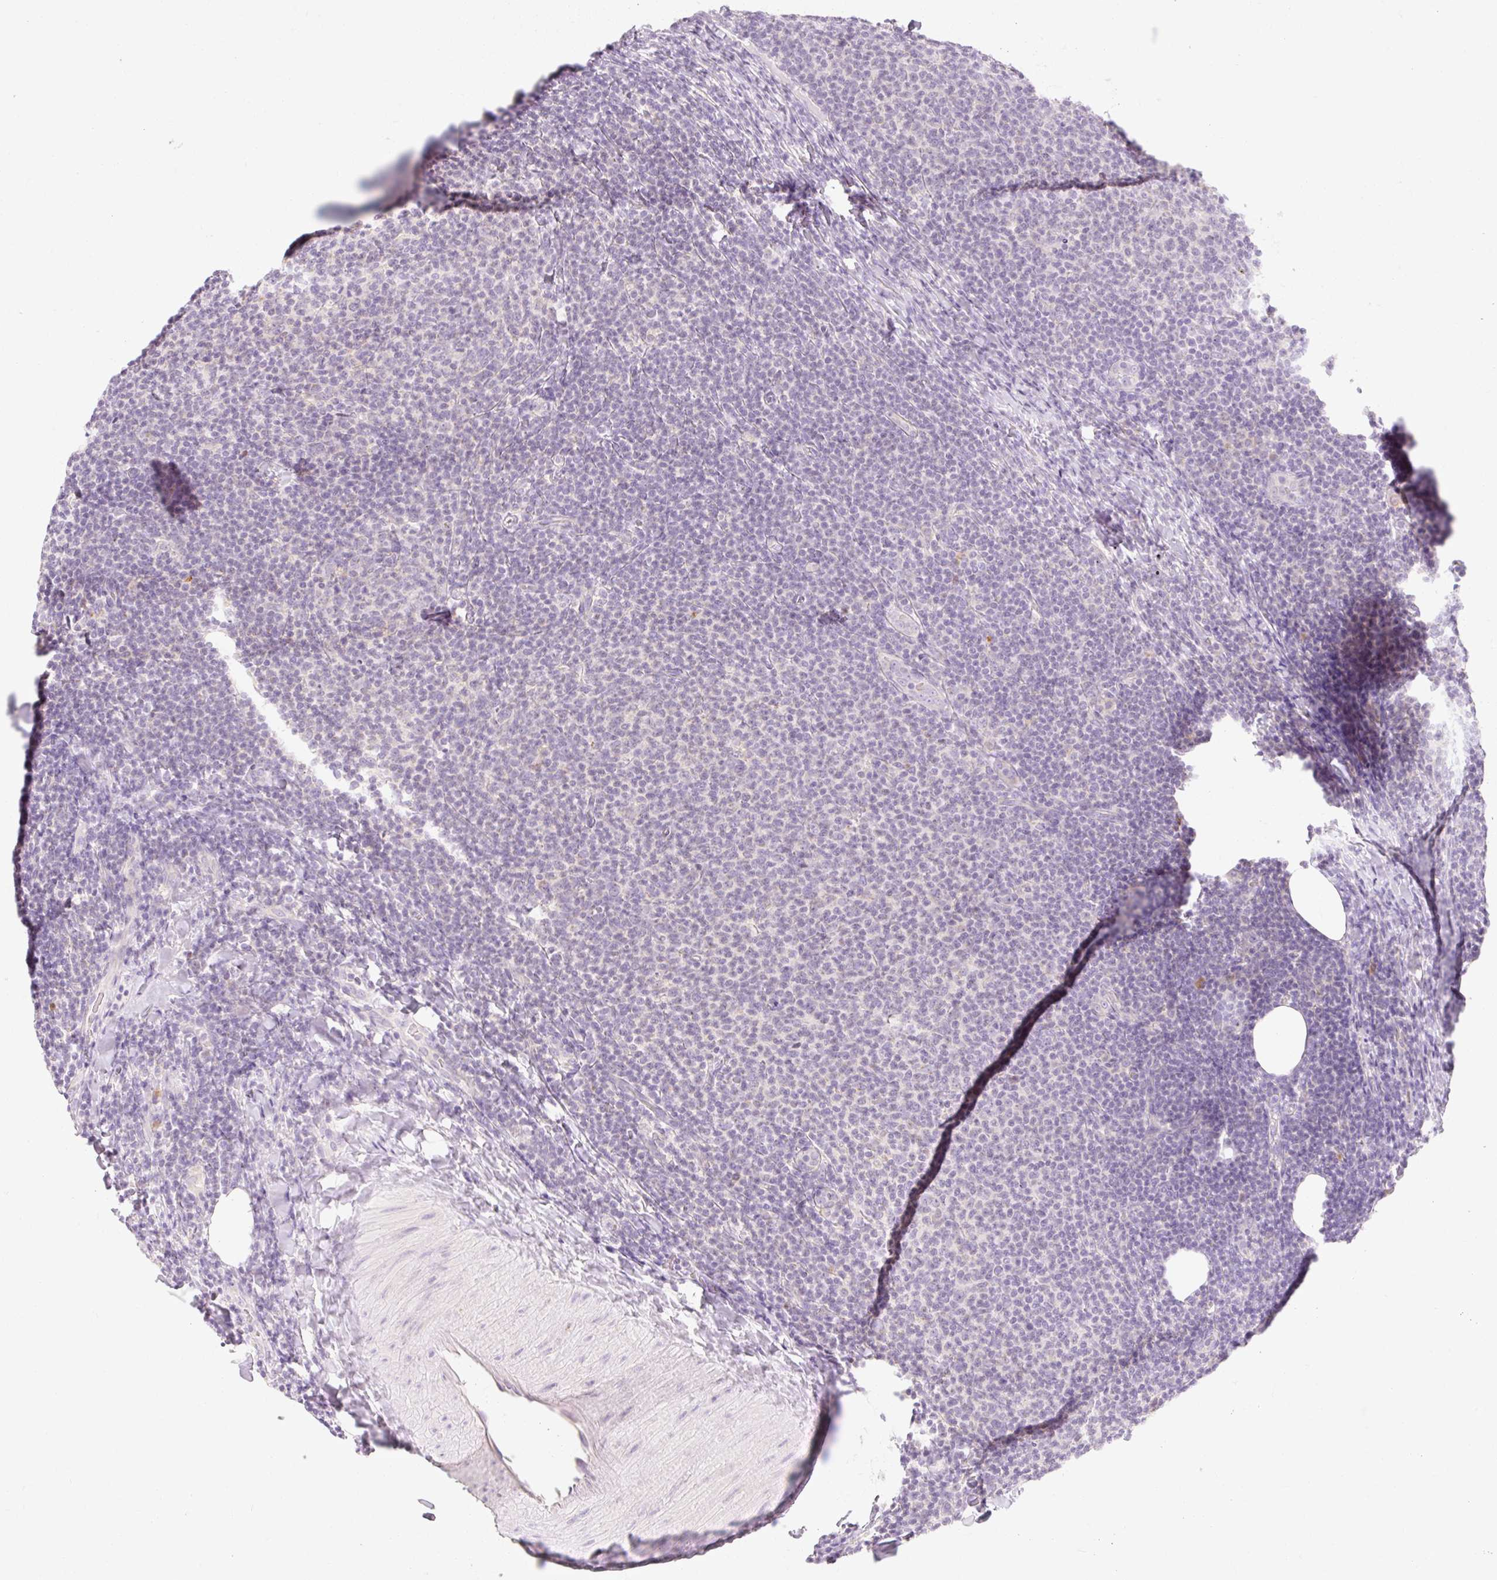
{"staining": {"intensity": "negative", "quantity": "none", "location": "none"}, "tissue": "lymphoma", "cell_type": "Tumor cells", "image_type": "cancer", "snomed": [{"axis": "morphology", "description": "Malignant lymphoma, non-Hodgkin's type, Low grade"}, {"axis": "topography", "description": "Lymph node"}], "caption": "This is a photomicrograph of immunohistochemistry staining of malignant lymphoma, non-Hodgkin's type (low-grade), which shows no expression in tumor cells. Brightfield microscopy of IHC stained with DAB (brown) and hematoxylin (blue), captured at high magnification.", "gene": "MYO1D", "patient": {"sex": "male", "age": 66}}